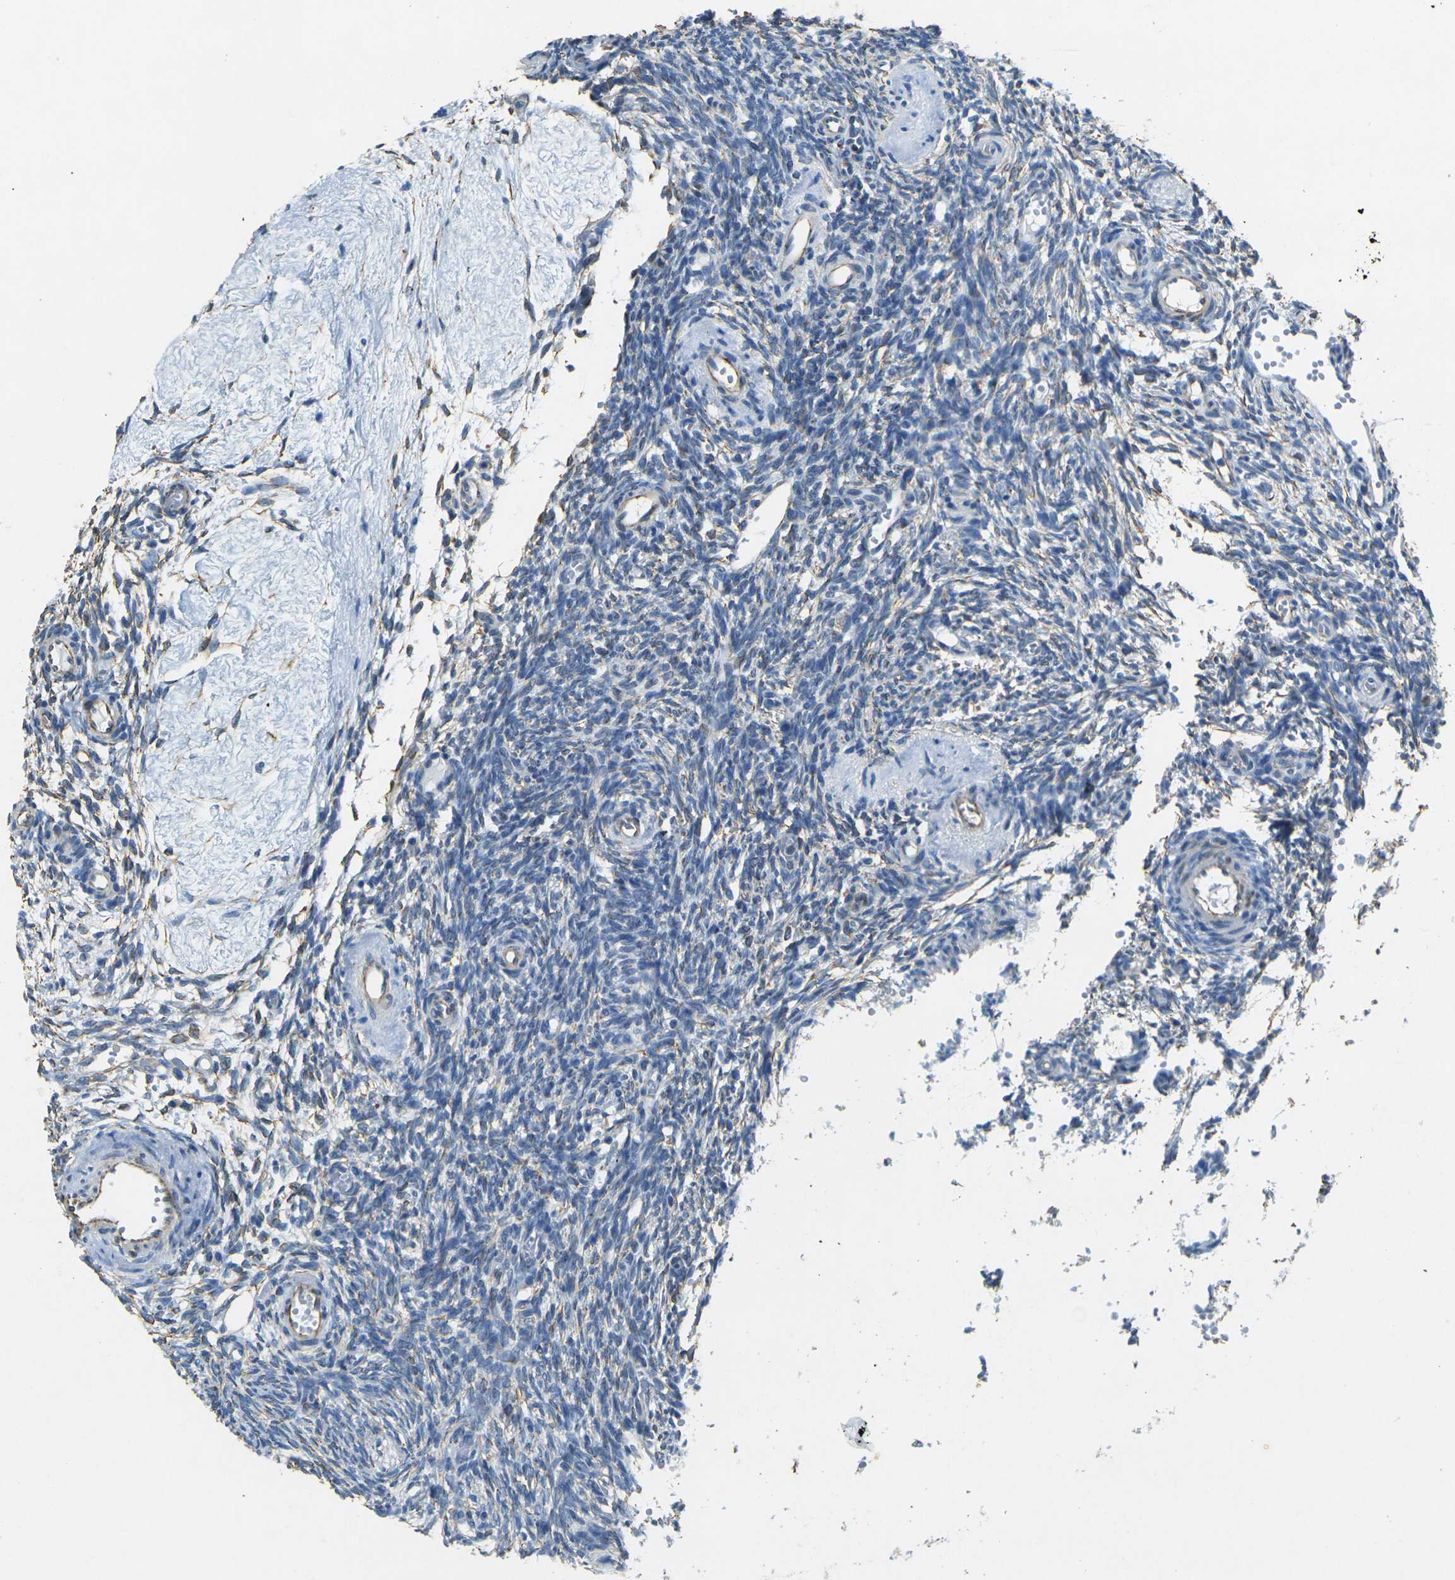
{"staining": {"intensity": "weak", "quantity": "<25%", "location": "cytoplasmic/membranous"}, "tissue": "ovary", "cell_type": "Ovarian stroma cells", "image_type": "normal", "snomed": [{"axis": "morphology", "description": "Normal tissue, NOS"}, {"axis": "topography", "description": "Ovary"}], "caption": "Immunohistochemical staining of benign ovary reveals no significant staining in ovarian stroma cells. (DAB (3,3'-diaminobenzidine) IHC, high magnification).", "gene": "SORT1", "patient": {"sex": "female", "age": 35}}